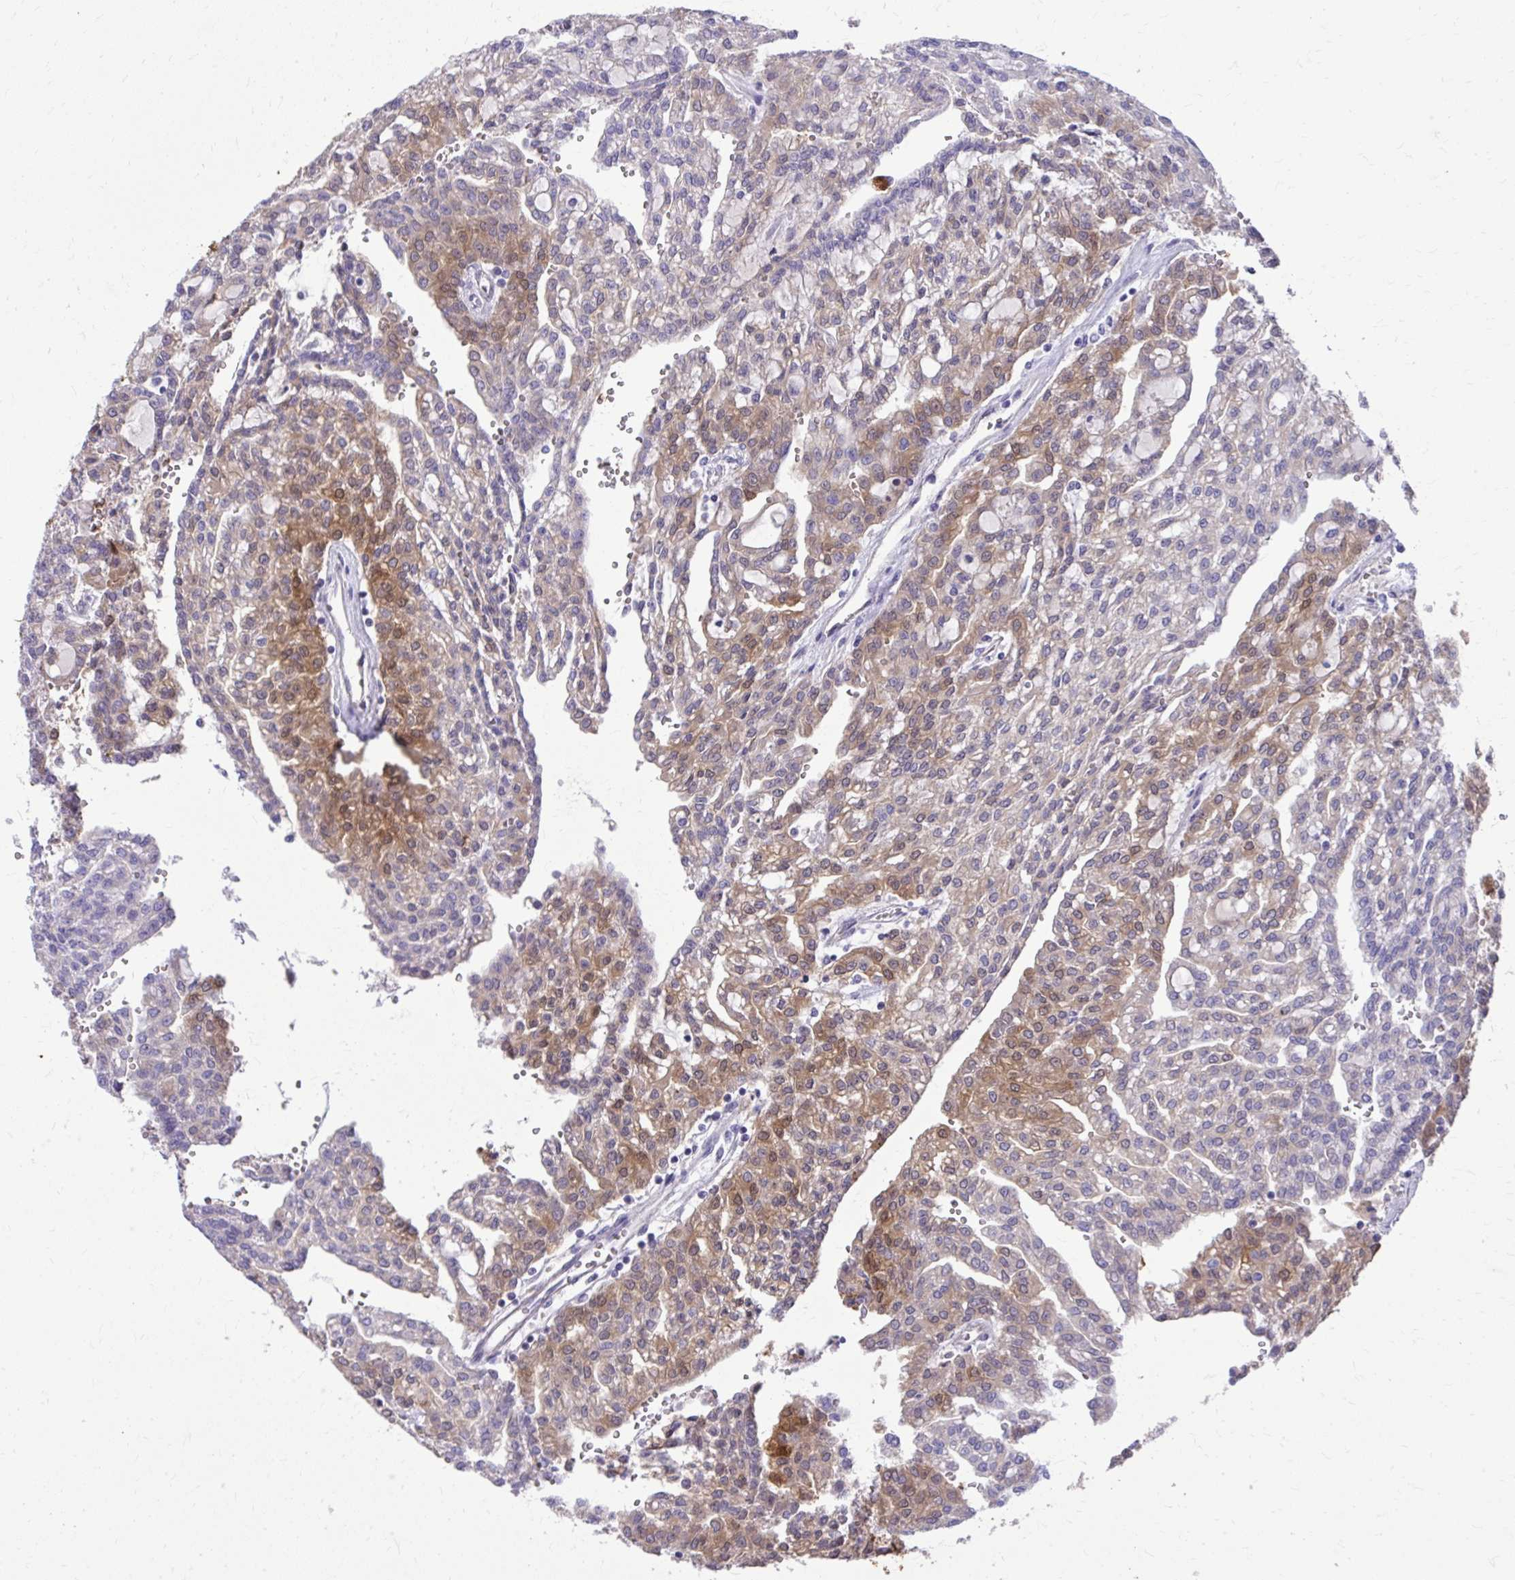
{"staining": {"intensity": "strong", "quantity": ">75%", "location": "cytoplasmic/membranous"}, "tissue": "renal cancer", "cell_type": "Tumor cells", "image_type": "cancer", "snomed": [{"axis": "morphology", "description": "Adenocarcinoma, NOS"}, {"axis": "topography", "description": "Kidney"}], "caption": "Immunohistochemistry staining of renal adenocarcinoma, which displays high levels of strong cytoplasmic/membranous positivity in about >75% of tumor cells indicating strong cytoplasmic/membranous protein staining. The staining was performed using DAB (3,3'-diaminobenzidine) (brown) for protein detection and nuclei were counterstained in hematoxylin (blue).", "gene": "NNMT", "patient": {"sex": "male", "age": 63}}